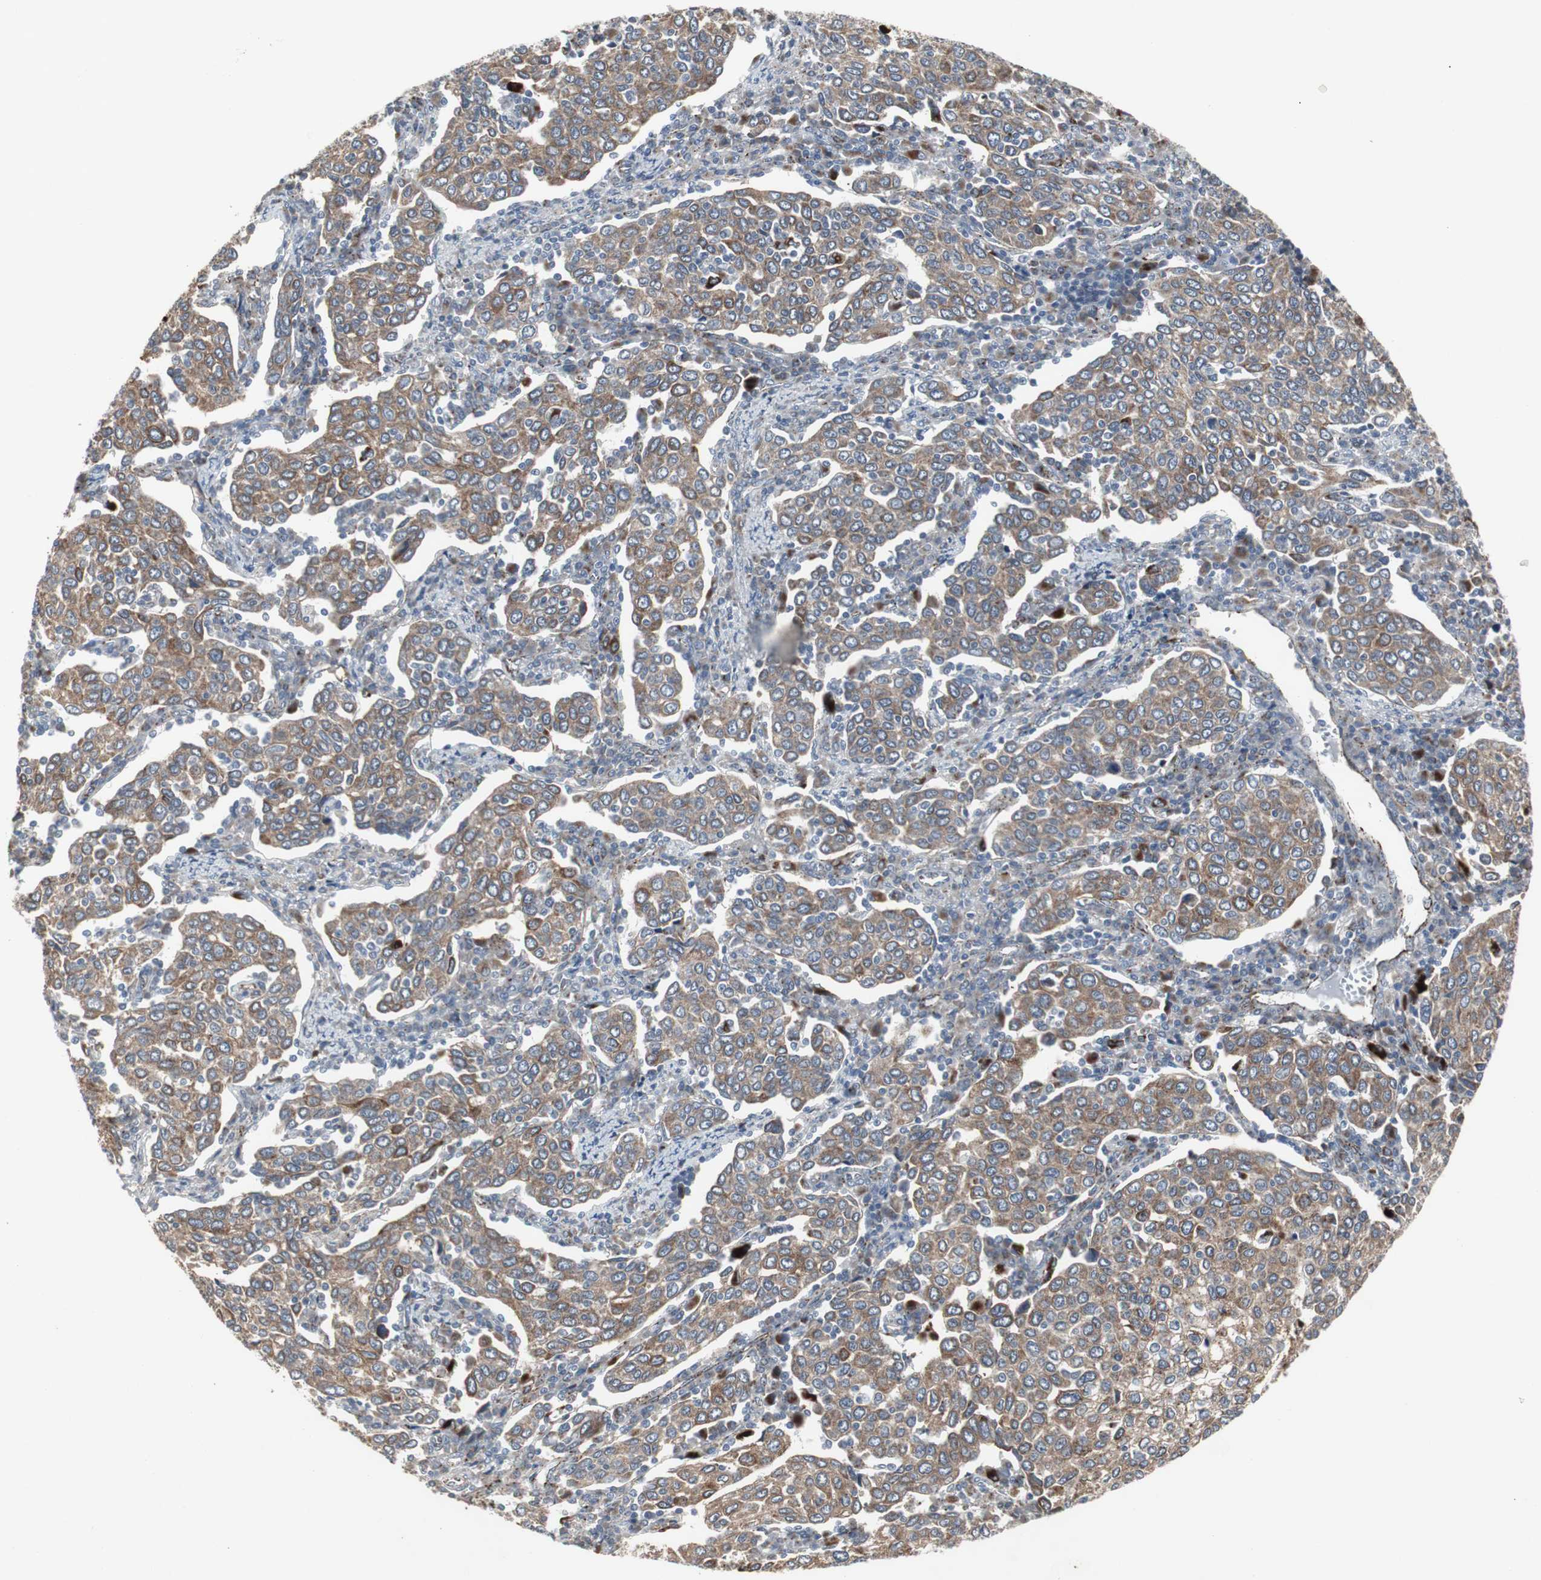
{"staining": {"intensity": "moderate", "quantity": ">75%", "location": "cytoplasmic/membranous"}, "tissue": "cervical cancer", "cell_type": "Tumor cells", "image_type": "cancer", "snomed": [{"axis": "morphology", "description": "Squamous cell carcinoma, NOS"}, {"axis": "topography", "description": "Cervix"}], "caption": "The immunohistochemical stain shows moderate cytoplasmic/membranous staining in tumor cells of squamous cell carcinoma (cervical) tissue. Immunohistochemistry stains the protein in brown and the nuclei are stained blue.", "gene": "GBA1", "patient": {"sex": "female", "age": 40}}